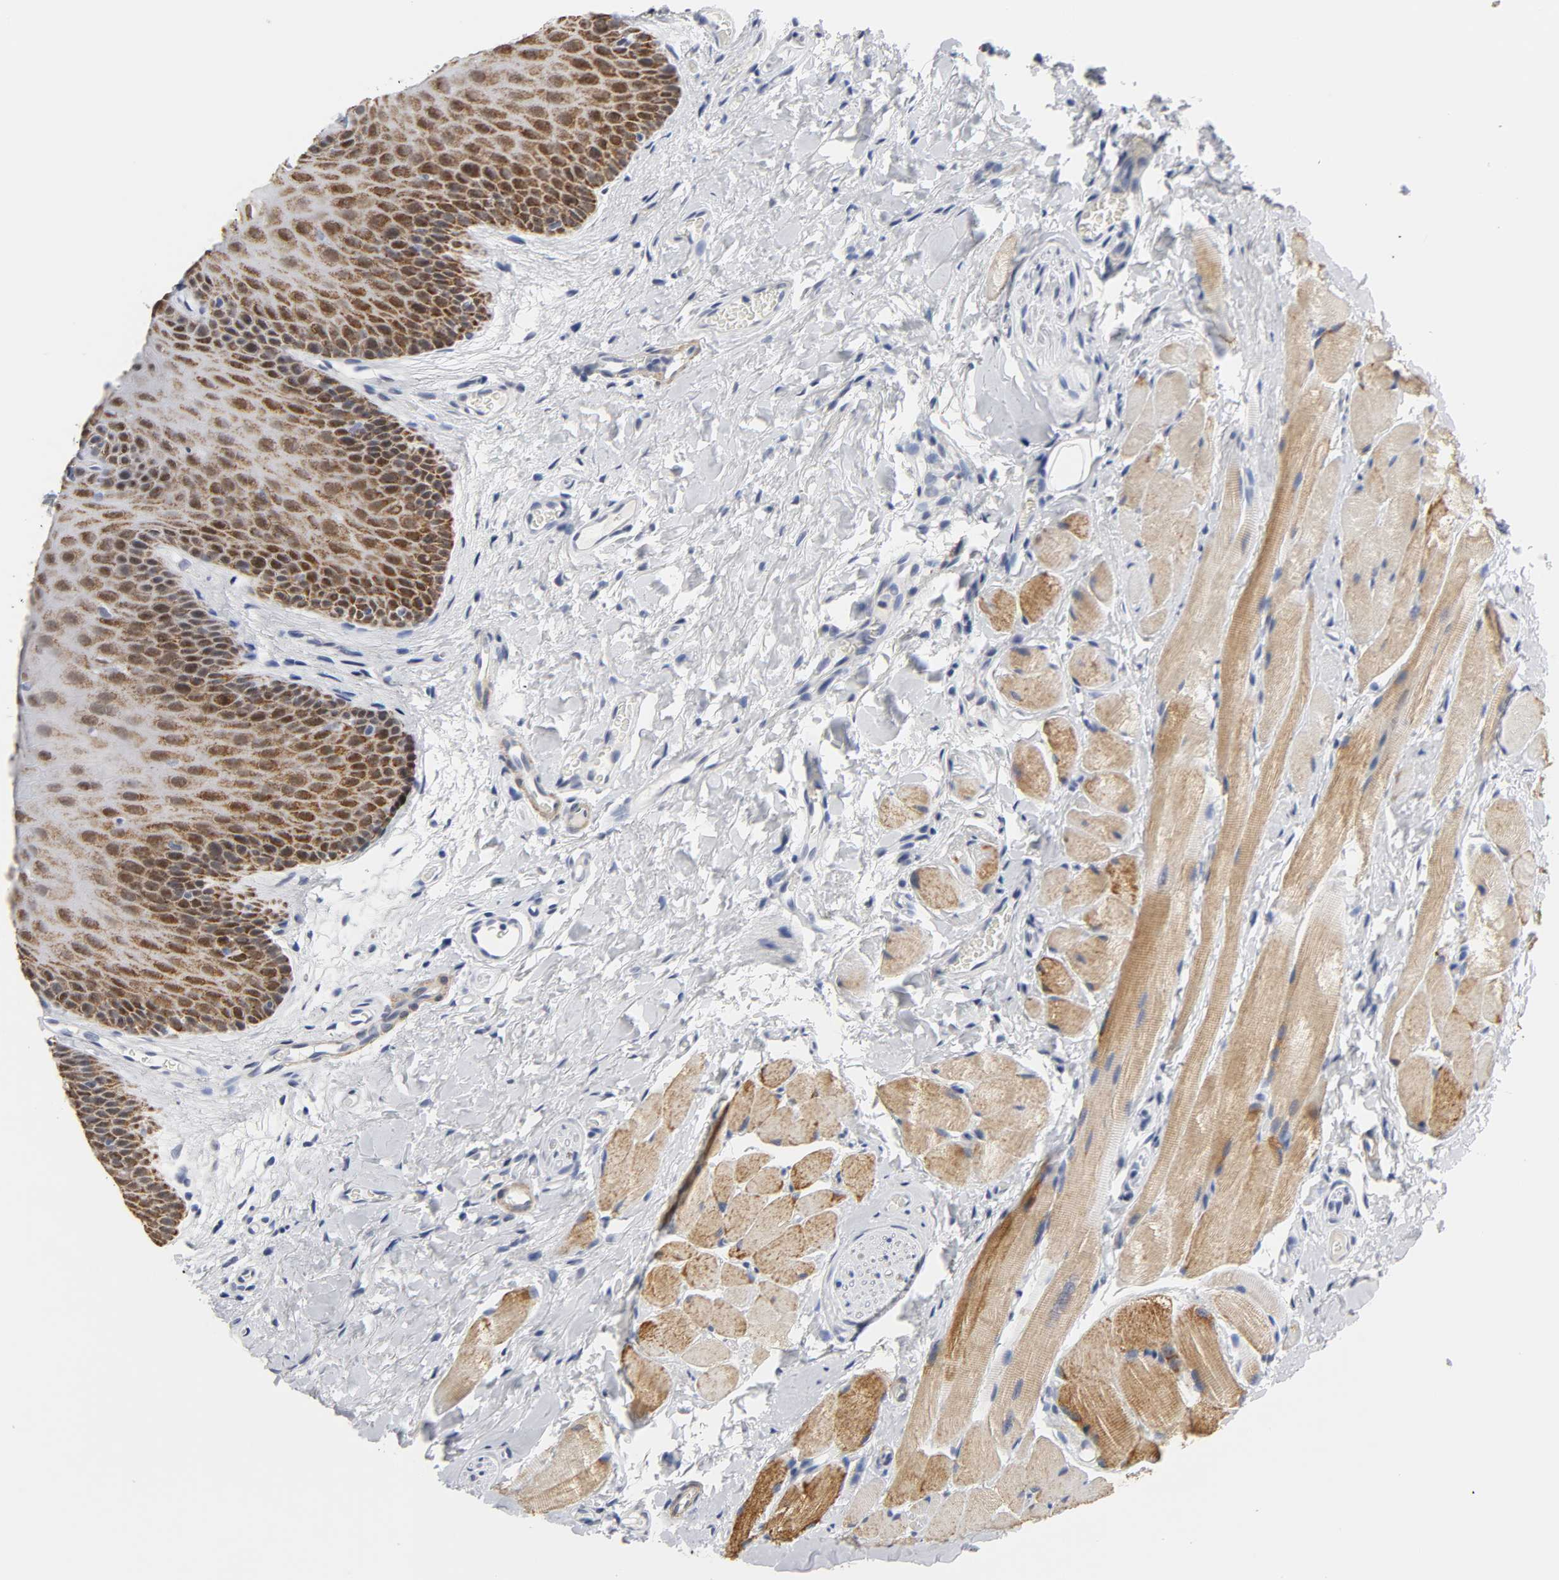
{"staining": {"intensity": "strong", "quantity": ">75%", "location": "cytoplasmic/membranous,nuclear"}, "tissue": "oral mucosa", "cell_type": "Squamous epithelial cells", "image_type": "normal", "snomed": [{"axis": "morphology", "description": "Normal tissue, NOS"}, {"axis": "topography", "description": "Oral tissue"}], "caption": "Immunohistochemistry (IHC) image of benign human oral mucosa stained for a protein (brown), which displays high levels of strong cytoplasmic/membranous,nuclear staining in about >75% of squamous epithelial cells.", "gene": "GRHL2", "patient": {"sex": "male", "age": 54}}